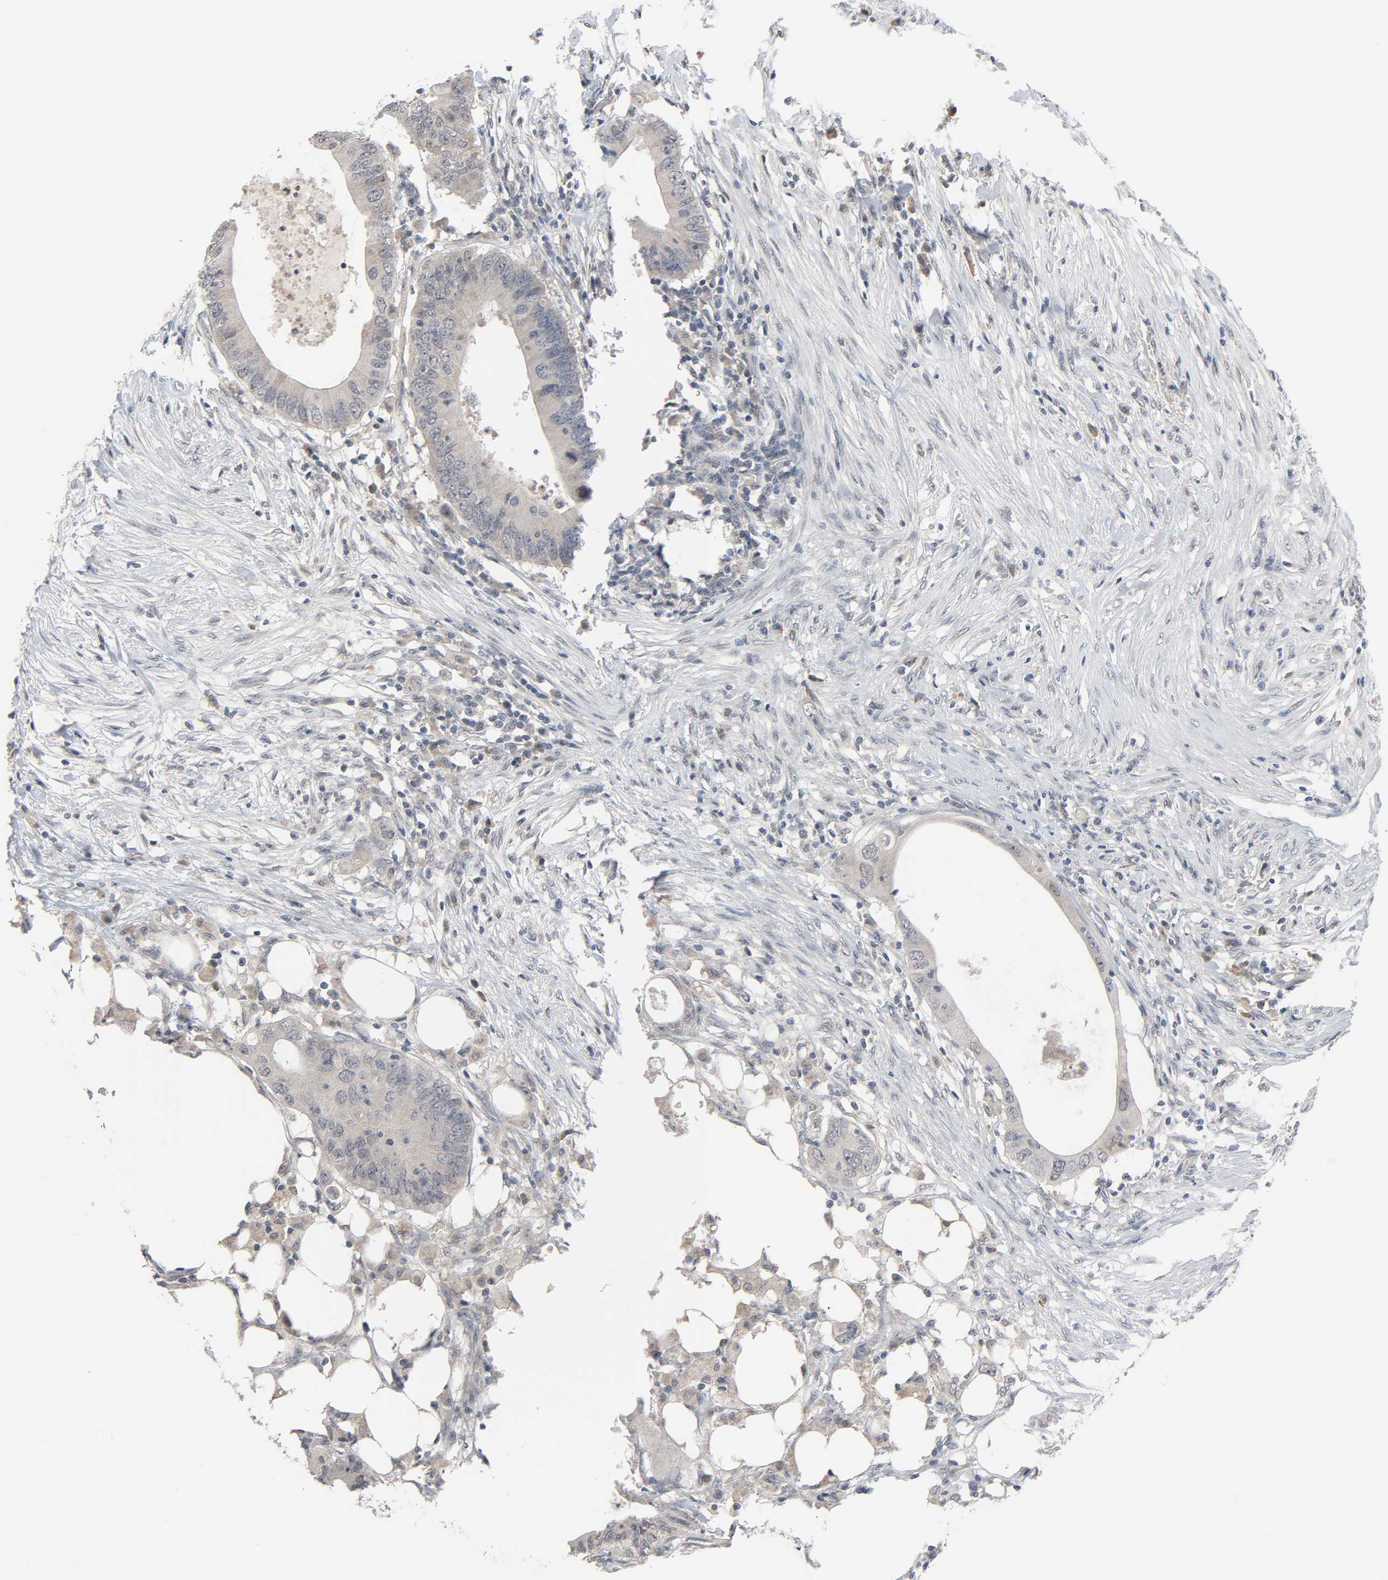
{"staining": {"intensity": "negative", "quantity": "none", "location": "none"}, "tissue": "colorectal cancer", "cell_type": "Tumor cells", "image_type": "cancer", "snomed": [{"axis": "morphology", "description": "Adenocarcinoma, NOS"}, {"axis": "topography", "description": "Colon"}], "caption": "Immunohistochemical staining of human colorectal cancer (adenocarcinoma) displays no significant expression in tumor cells.", "gene": "MT3", "patient": {"sex": "male", "age": 71}}